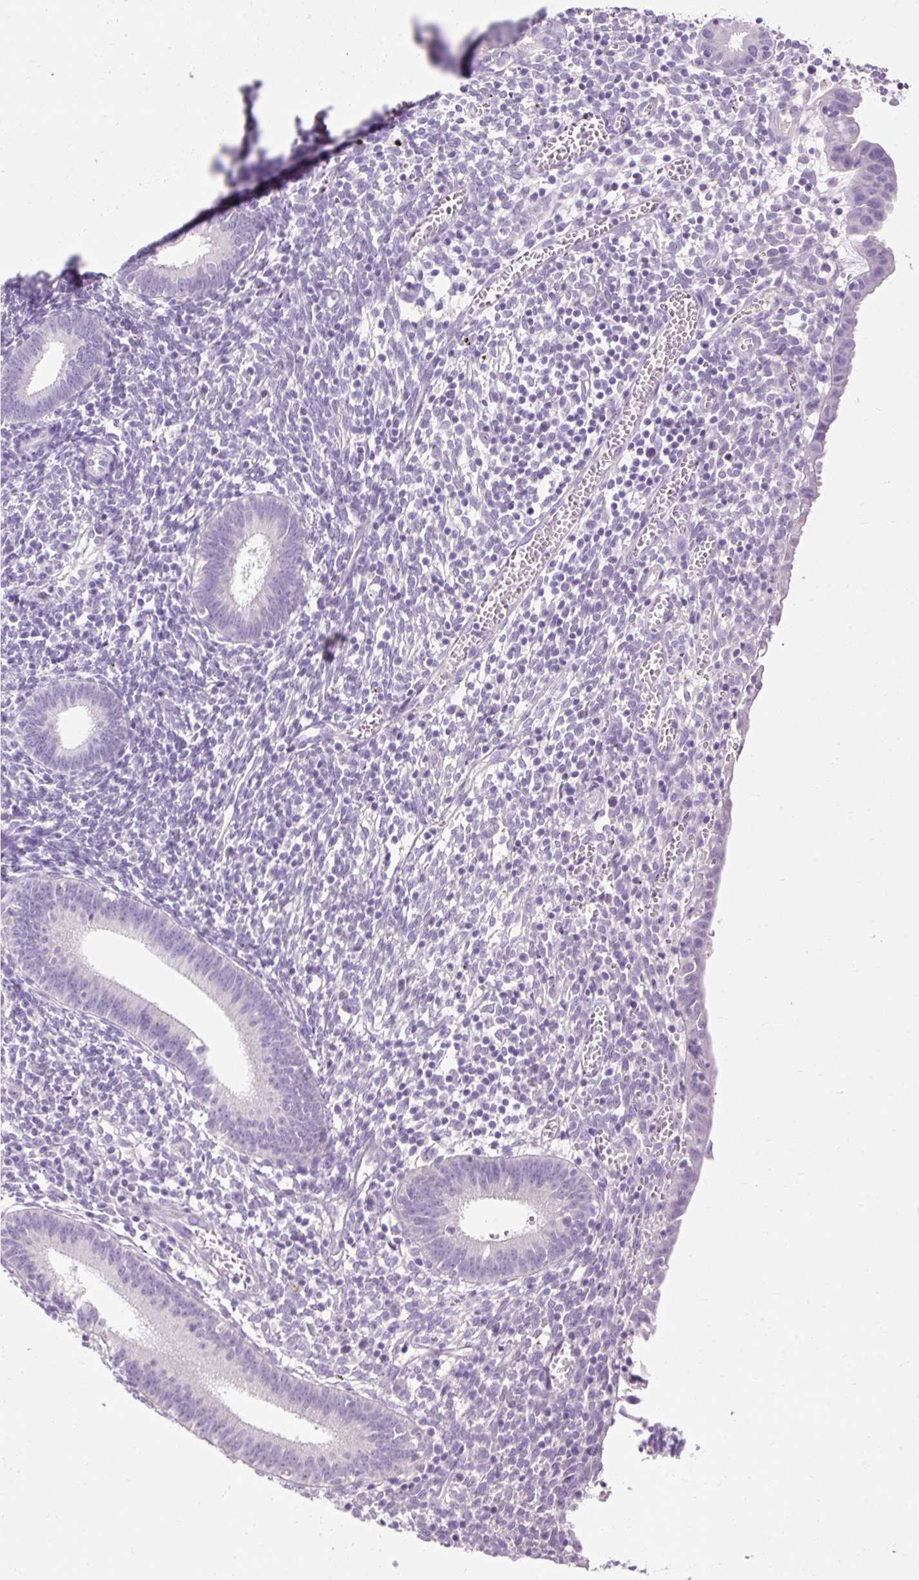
{"staining": {"intensity": "negative", "quantity": "none", "location": "none"}, "tissue": "endometrium", "cell_type": "Cells in endometrial stroma", "image_type": "normal", "snomed": [{"axis": "morphology", "description": "Normal tissue, NOS"}, {"axis": "topography", "description": "Endometrium"}], "caption": "This is a photomicrograph of immunohistochemistry staining of unremarkable endometrium, which shows no staining in cells in endometrial stroma.", "gene": "TMEM213", "patient": {"sex": "female", "age": 41}}